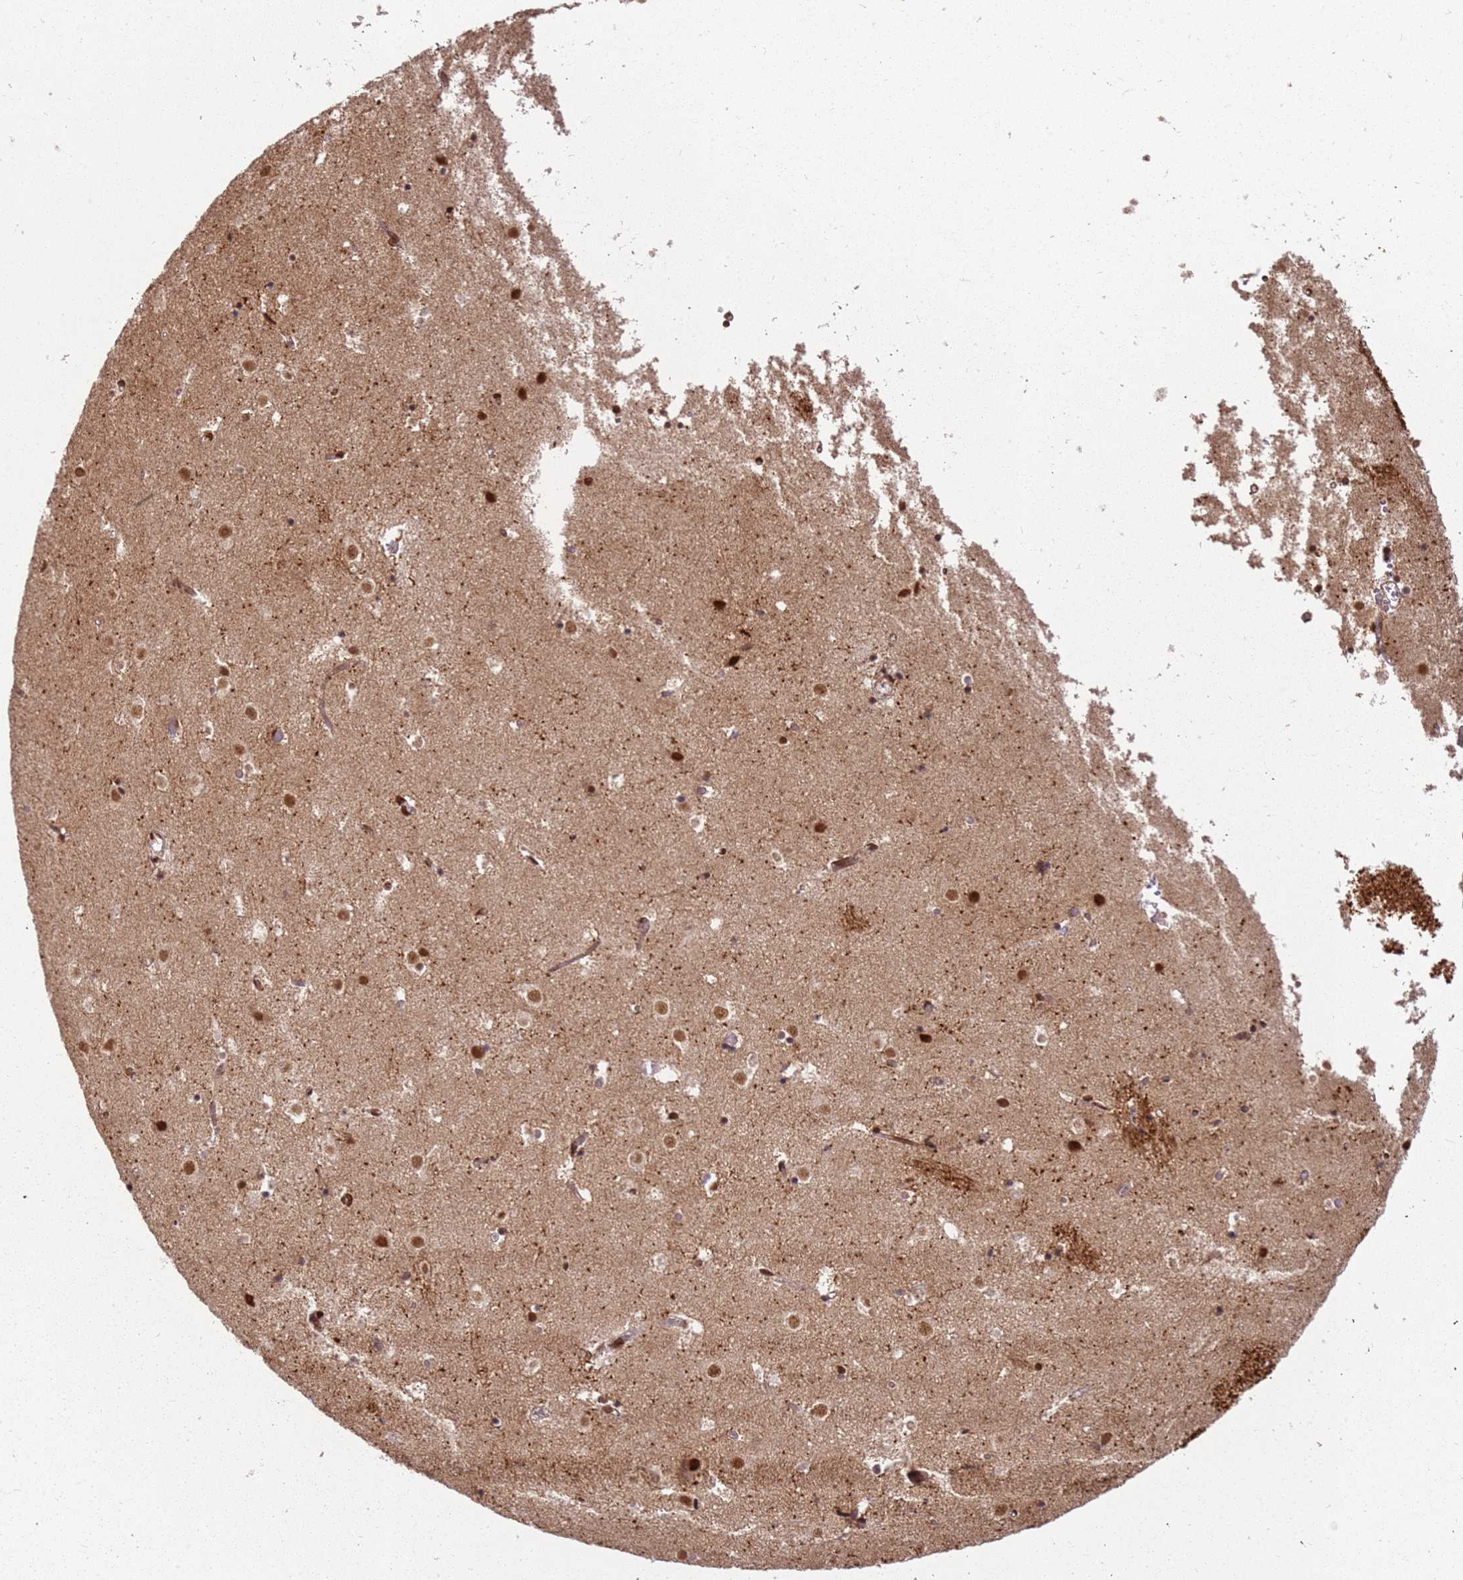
{"staining": {"intensity": "moderate", "quantity": "<25%", "location": "nuclear"}, "tissue": "caudate", "cell_type": "Glial cells", "image_type": "normal", "snomed": [{"axis": "morphology", "description": "Normal tissue, NOS"}, {"axis": "topography", "description": "Lateral ventricle wall"}], "caption": "Benign caudate was stained to show a protein in brown. There is low levels of moderate nuclear staining in approximately <25% of glial cells.", "gene": "TENT4A", "patient": {"sex": "female", "age": 52}}